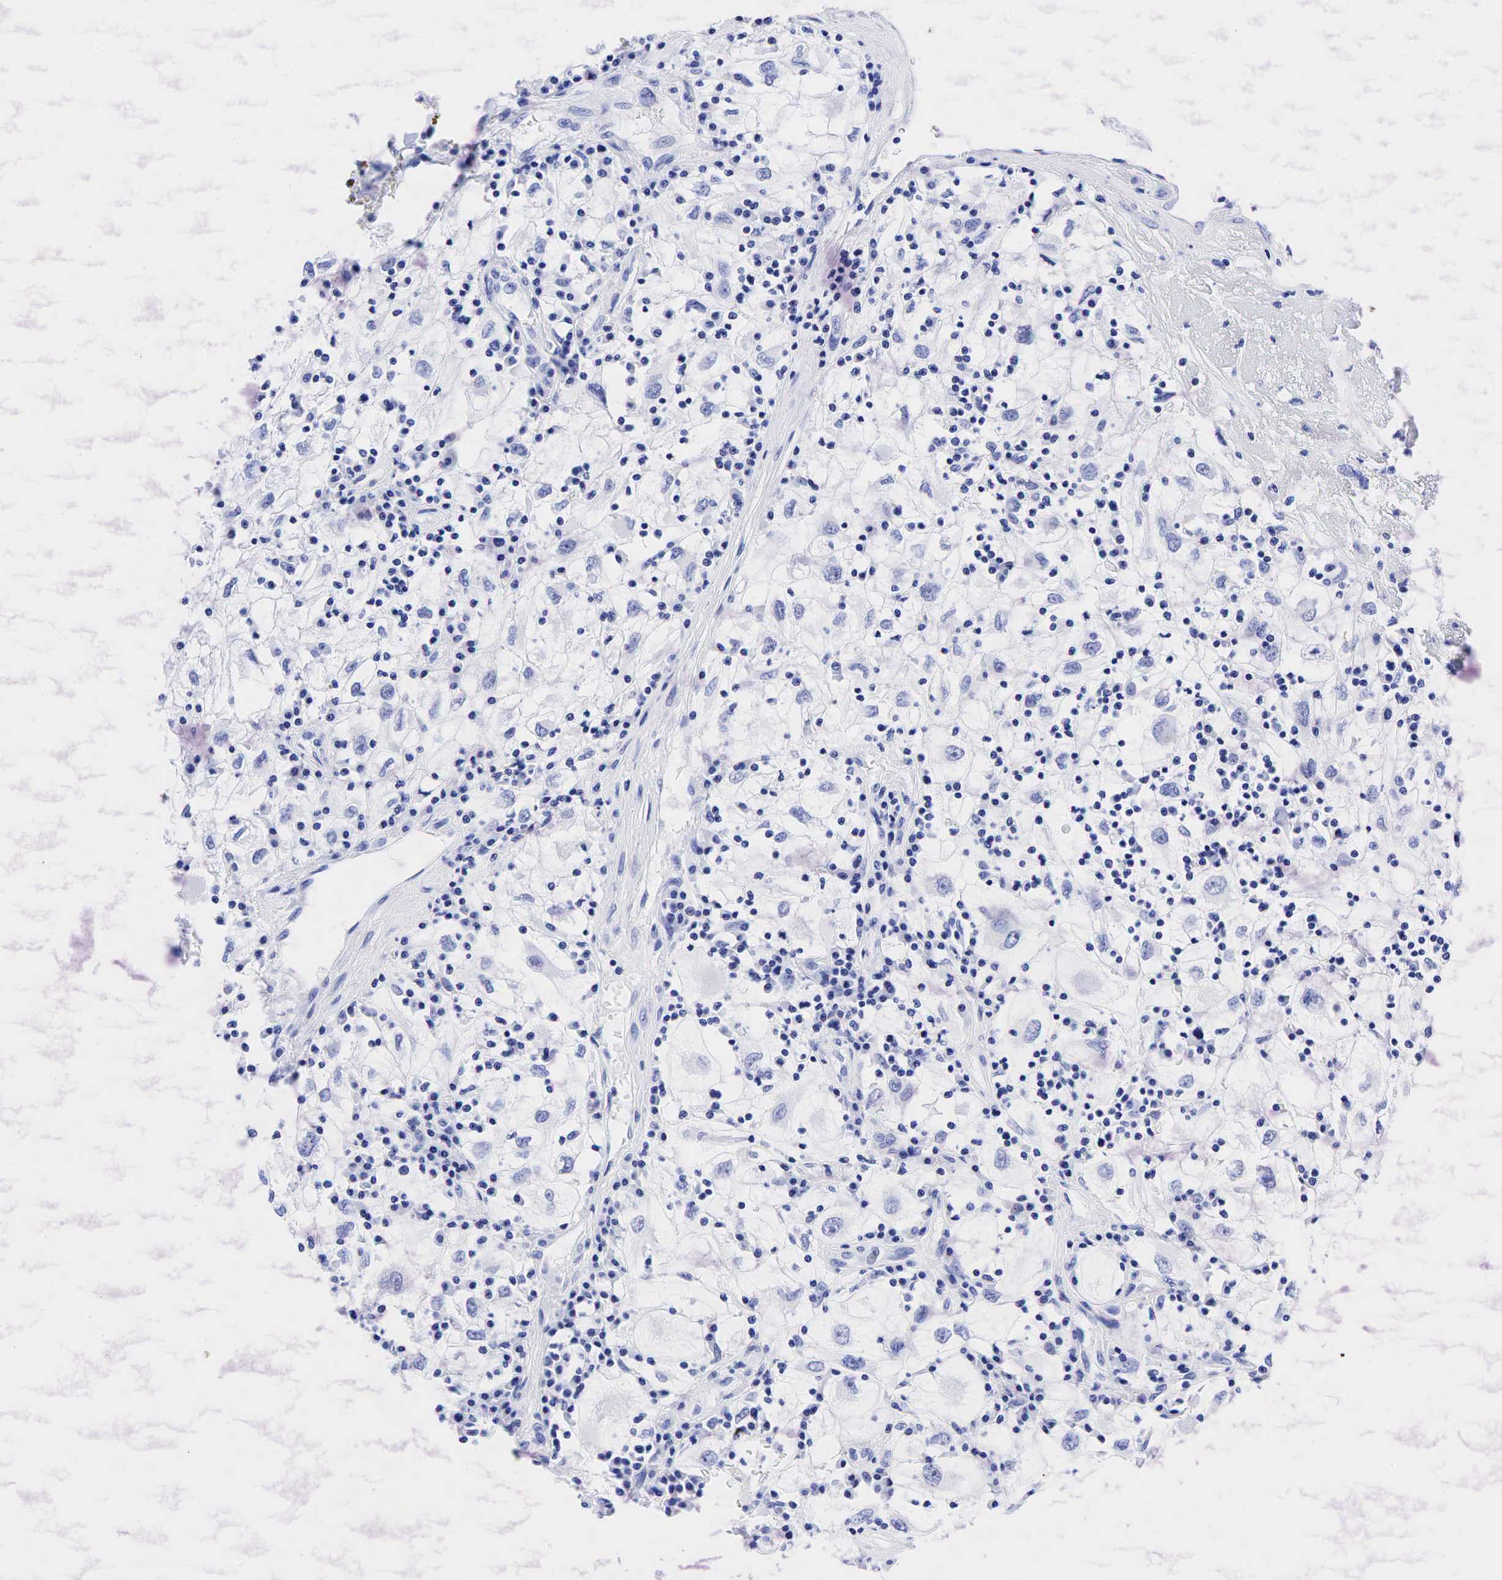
{"staining": {"intensity": "negative", "quantity": "none", "location": "none"}, "tissue": "renal cancer", "cell_type": "Tumor cells", "image_type": "cancer", "snomed": [{"axis": "morphology", "description": "Adenocarcinoma, NOS"}, {"axis": "topography", "description": "Kidney"}], "caption": "Image shows no significant protein staining in tumor cells of renal adenocarcinoma.", "gene": "ESR1", "patient": {"sex": "male", "age": 82}}